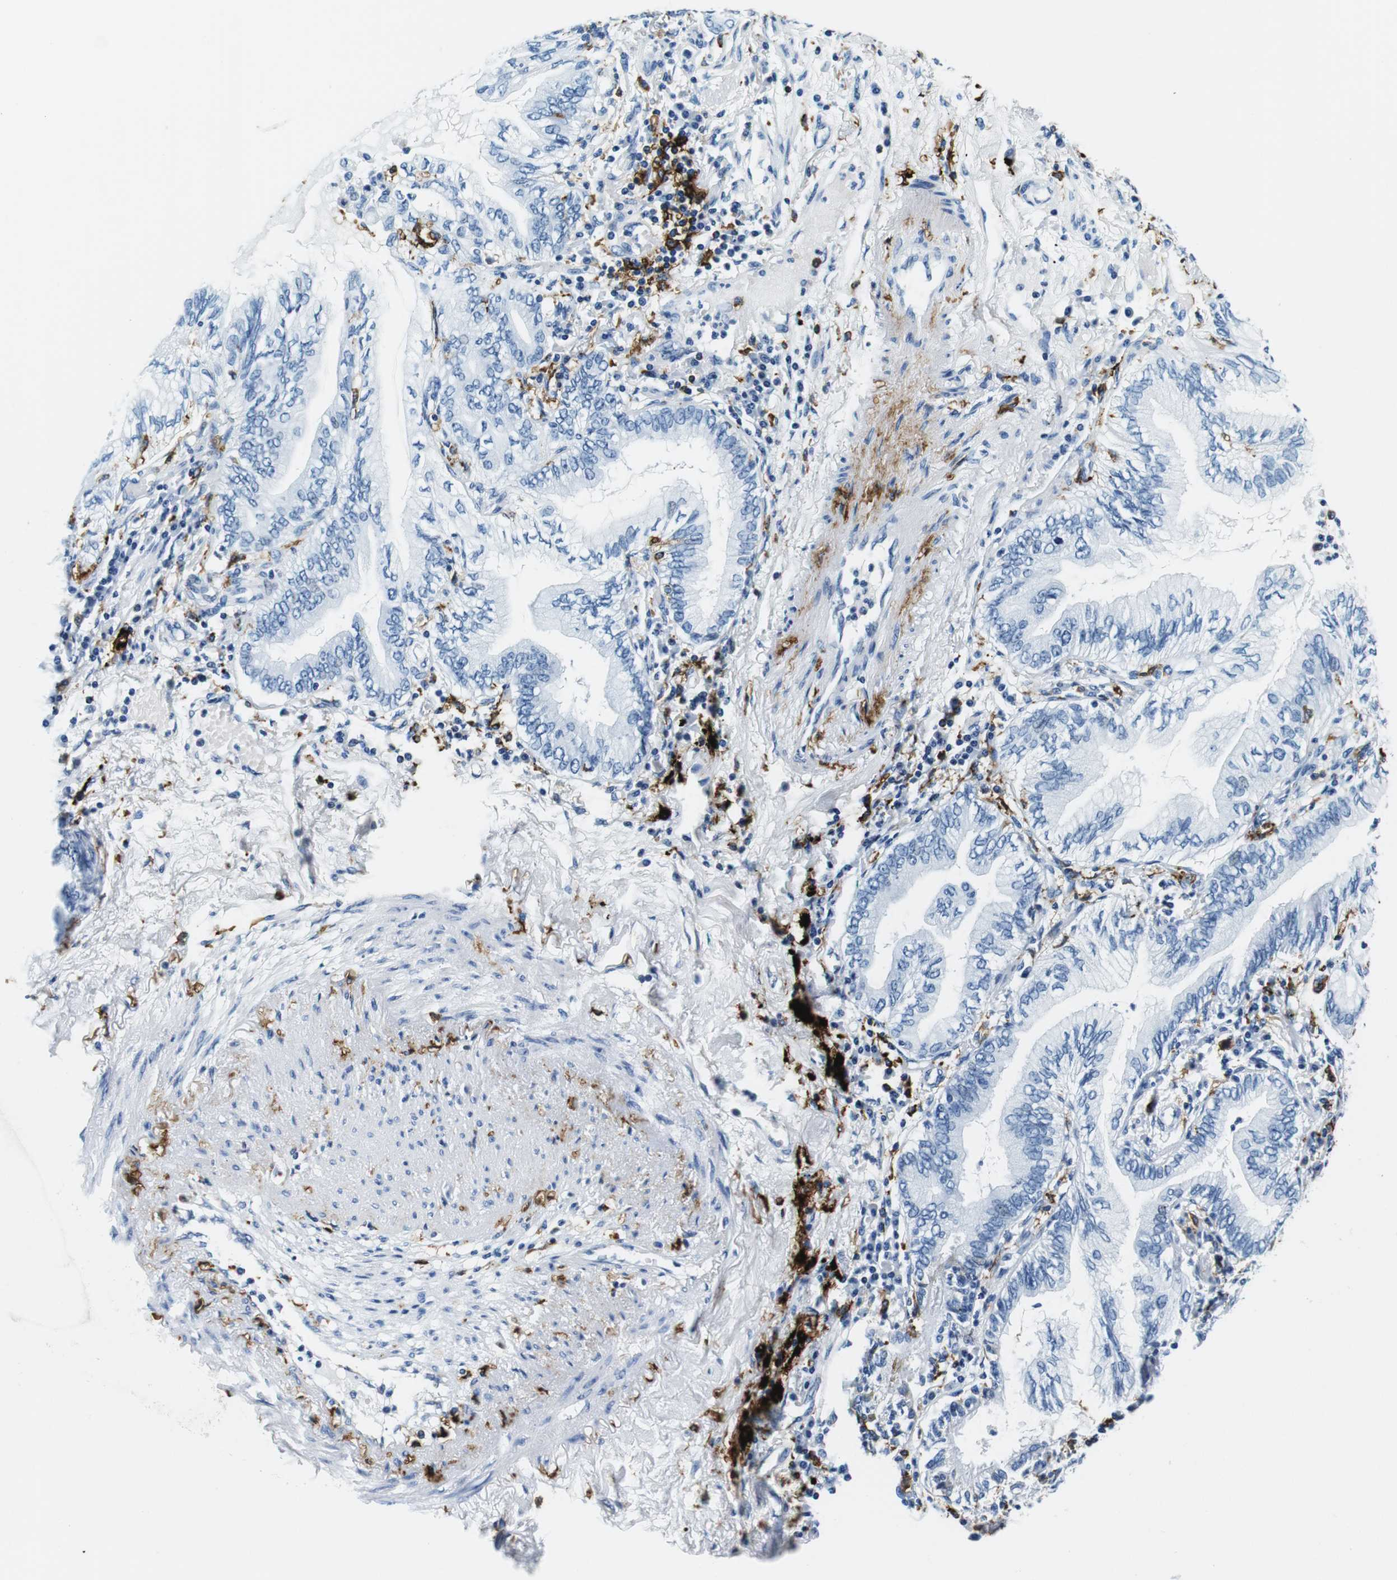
{"staining": {"intensity": "negative", "quantity": "none", "location": "none"}, "tissue": "lung cancer", "cell_type": "Tumor cells", "image_type": "cancer", "snomed": [{"axis": "morphology", "description": "Normal tissue, NOS"}, {"axis": "morphology", "description": "Adenocarcinoma, NOS"}, {"axis": "topography", "description": "Bronchus"}, {"axis": "topography", "description": "Lung"}], "caption": "Immunohistochemistry (IHC) image of human lung cancer (adenocarcinoma) stained for a protein (brown), which shows no staining in tumor cells.", "gene": "HLA-DRB1", "patient": {"sex": "female", "age": 70}}